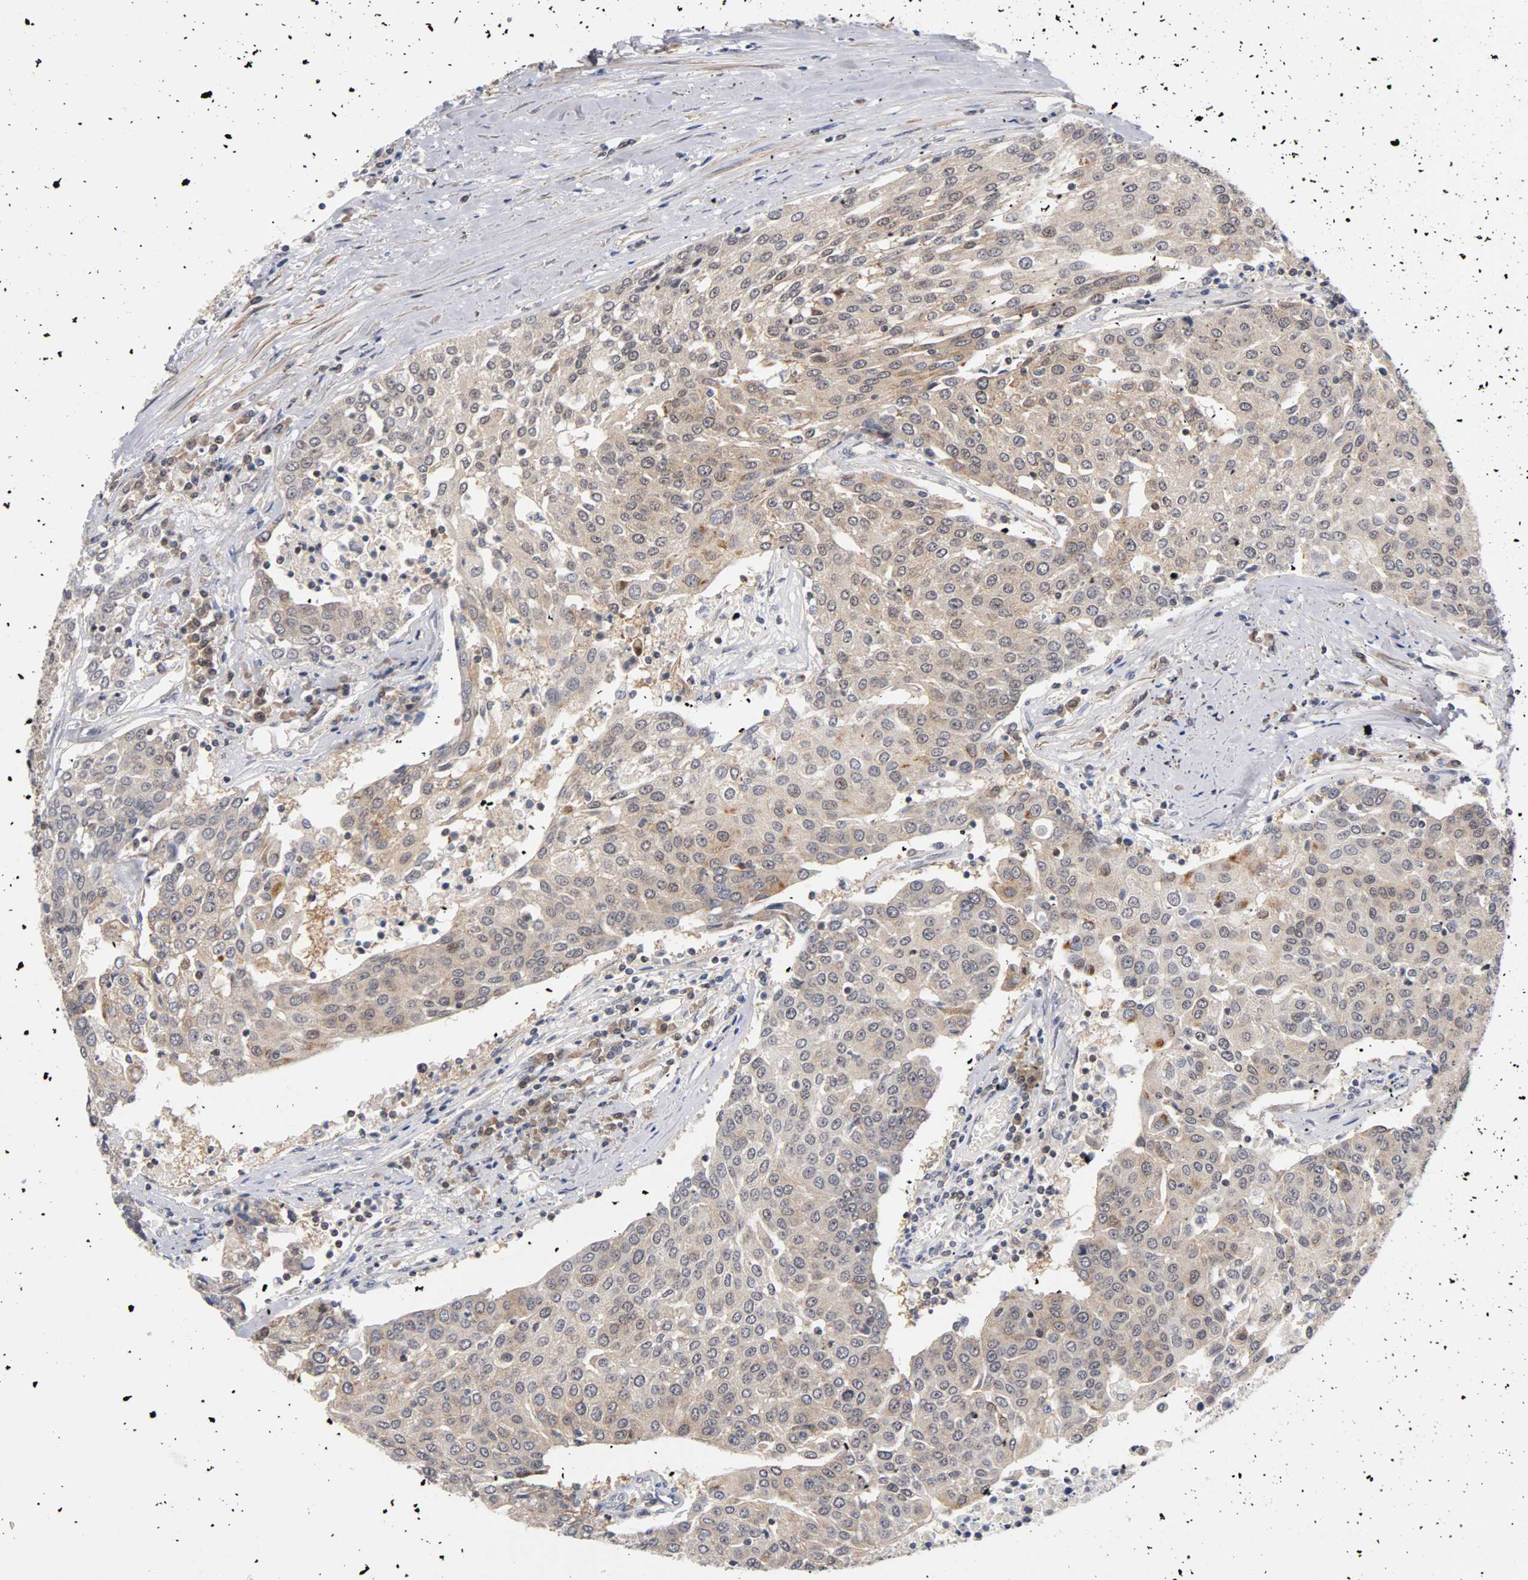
{"staining": {"intensity": "weak", "quantity": ">75%", "location": "cytoplasmic/membranous,nuclear"}, "tissue": "urothelial cancer", "cell_type": "Tumor cells", "image_type": "cancer", "snomed": [{"axis": "morphology", "description": "Urothelial carcinoma, High grade"}, {"axis": "topography", "description": "Urinary bladder"}], "caption": "Urothelial carcinoma (high-grade) was stained to show a protein in brown. There is low levels of weak cytoplasmic/membranous and nuclear staining in approximately >75% of tumor cells. (brown staining indicates protein expression, while blue staining denotes nuclei).", "gene": "UBE2M", "patient": {"sex": "female", "age": 85}}